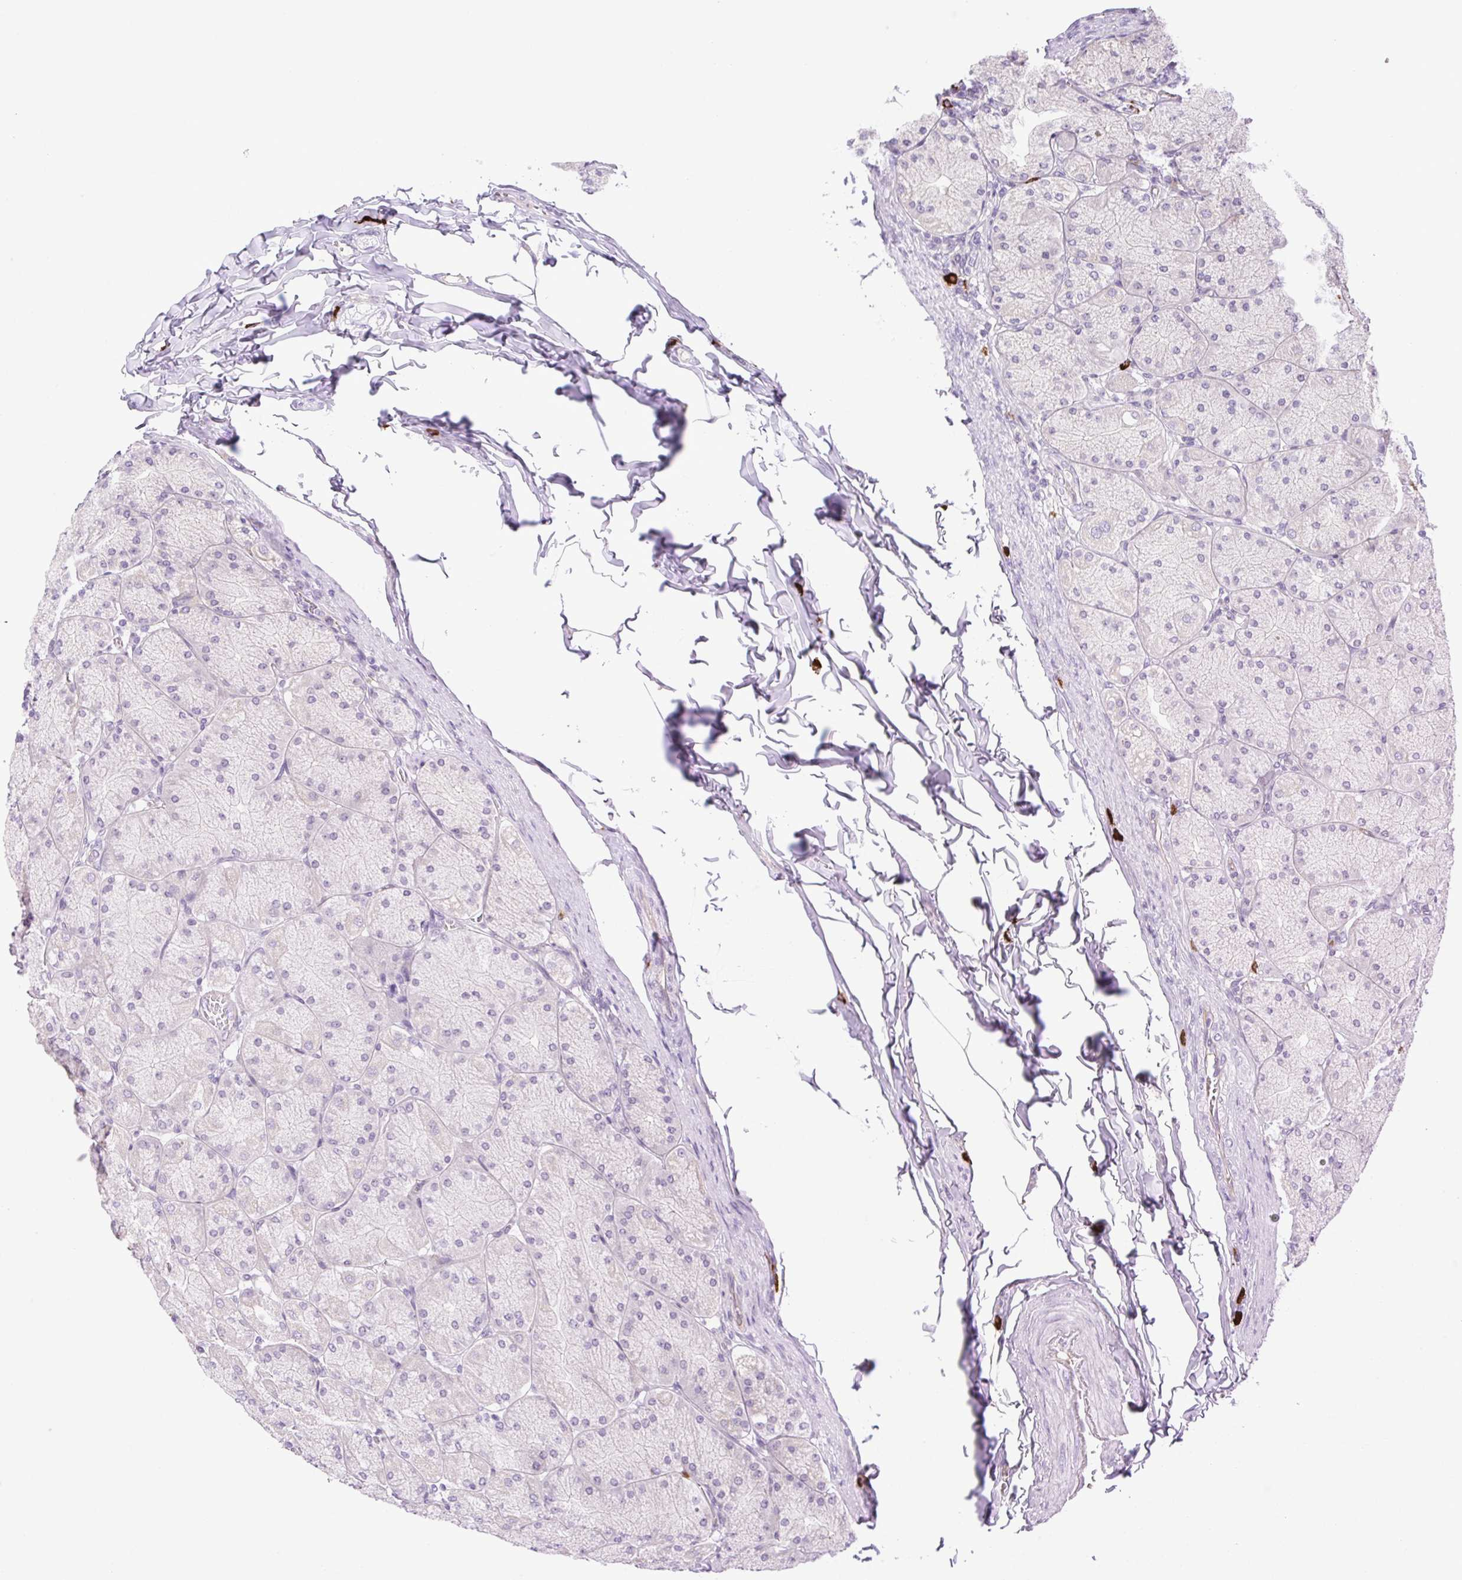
{"staining": {"intensity": "negative", "quantity": "none", "location": "none"}, "tissue": "stomach", "cell_type": "Glandular cells", "image_type": "normal", "snomed": [{"axis": "morphology", "description": "Normal tissue, NOS"}, {"axis": "topography", "description": "Stomach, upper"}], "caption": "Immunohistochemistry micrograph of normal stomach: human stomach stained with DAB displays no significant protein positivity in glandular cells.", "gene": "FAM177B", "patient": {"sex": "female", "age": 56}}